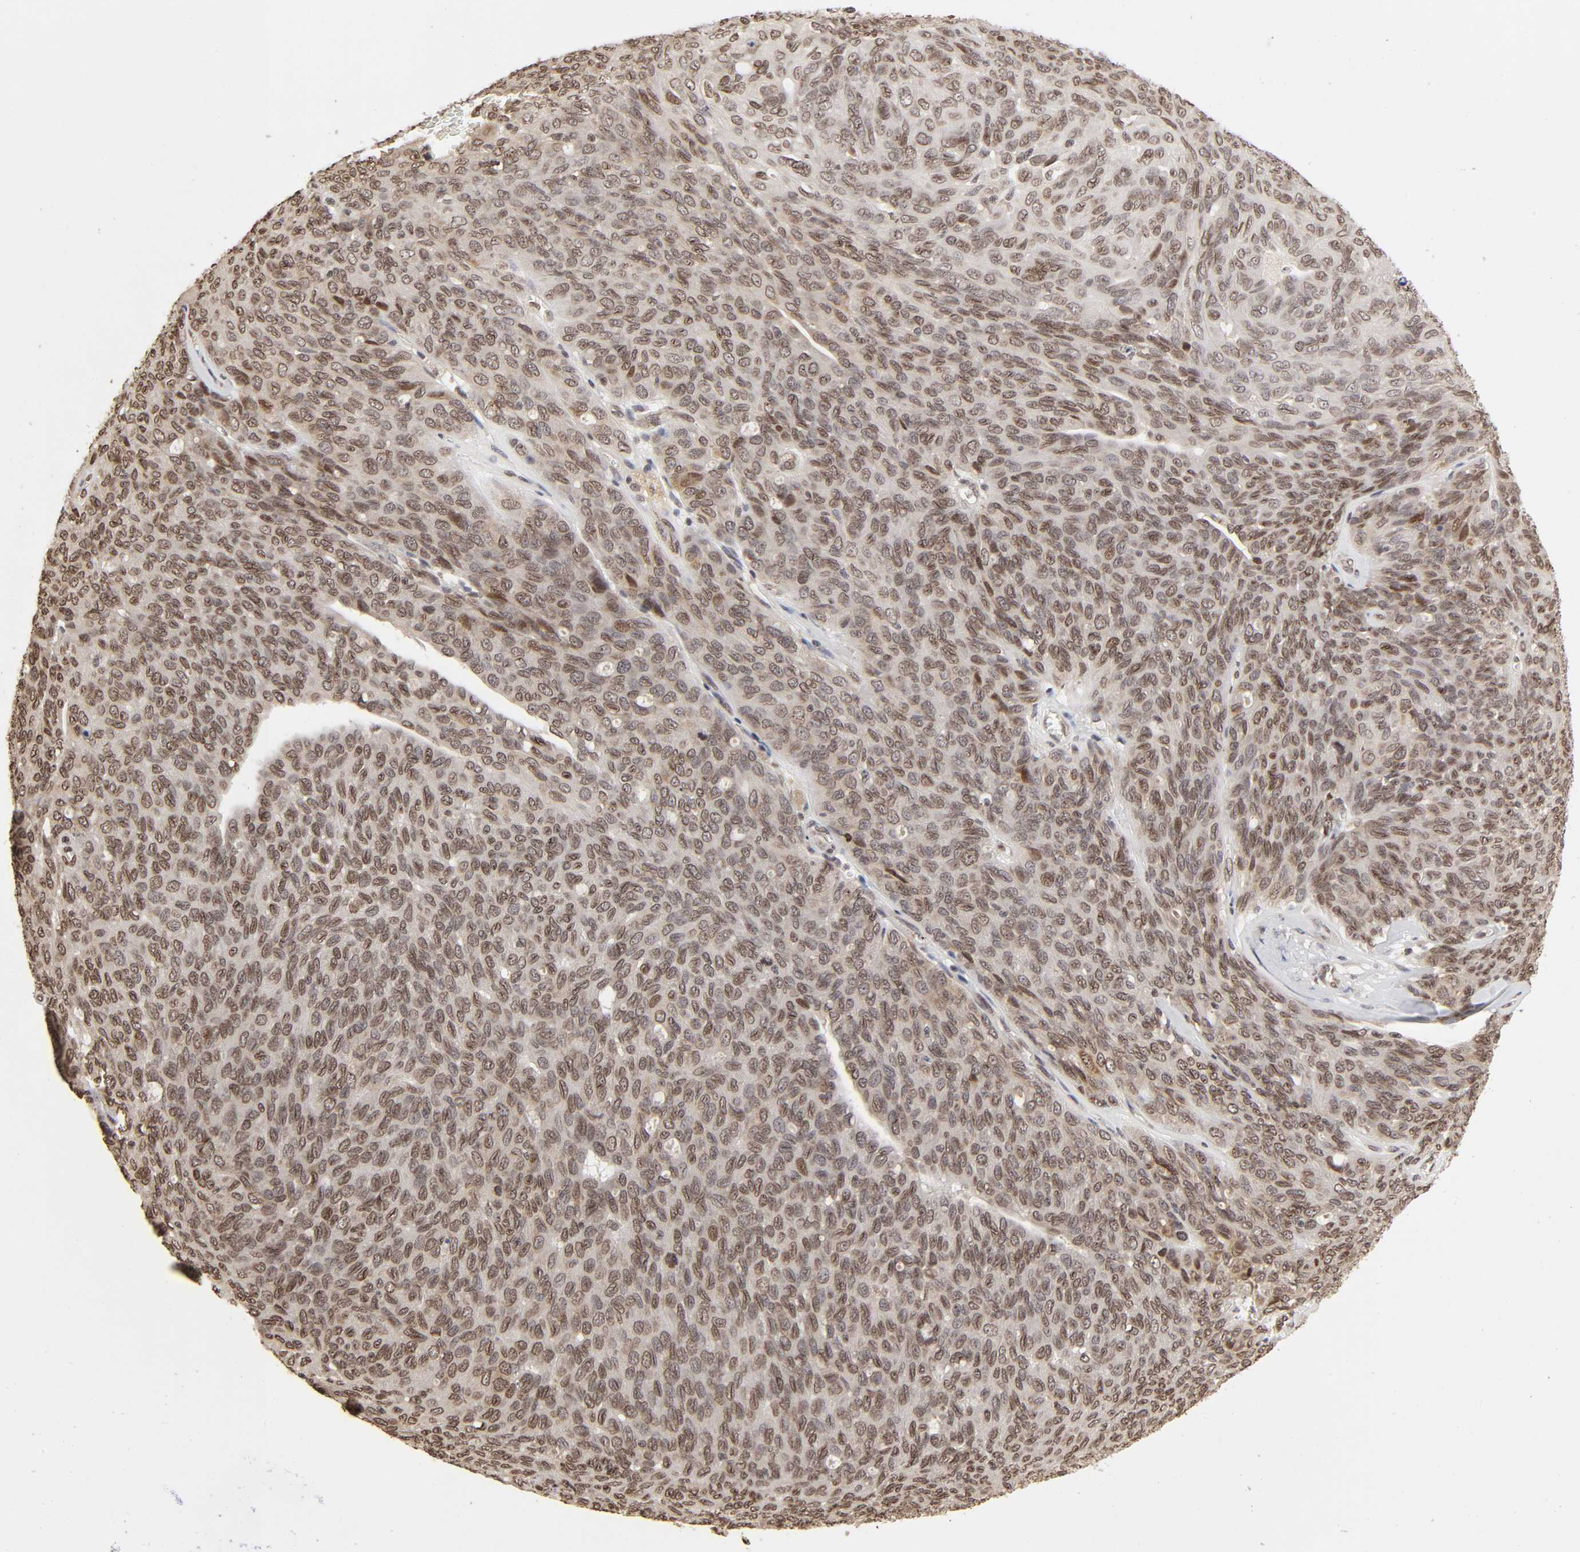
{"staining": {"intensity": "weak", "quantity": ">75%", "location": "cytoplasmic/membranous,nuclear"}, "tissue": "ovarian cancer", "cell_type": "Tumor cells", "image_type": "cancer", "snomed": [{"axis": "morphology", "description": "Carcinoma, endometroid"}, {"axis": "topography", "description": "Ovary"}], "caption": "IHC histopathology image of neoplastic tissue: human ovarian endometroid carcinoma stained using IHC displays low levels of weak protein expression localized specifically in the cytoplasmic/membranous and nuclear of tumor cells, appearing as a cytoplasmic/membranous and nuclear brown color.", "gene": "MLLT6", "patient": {"sex": "female", "age": 60}}